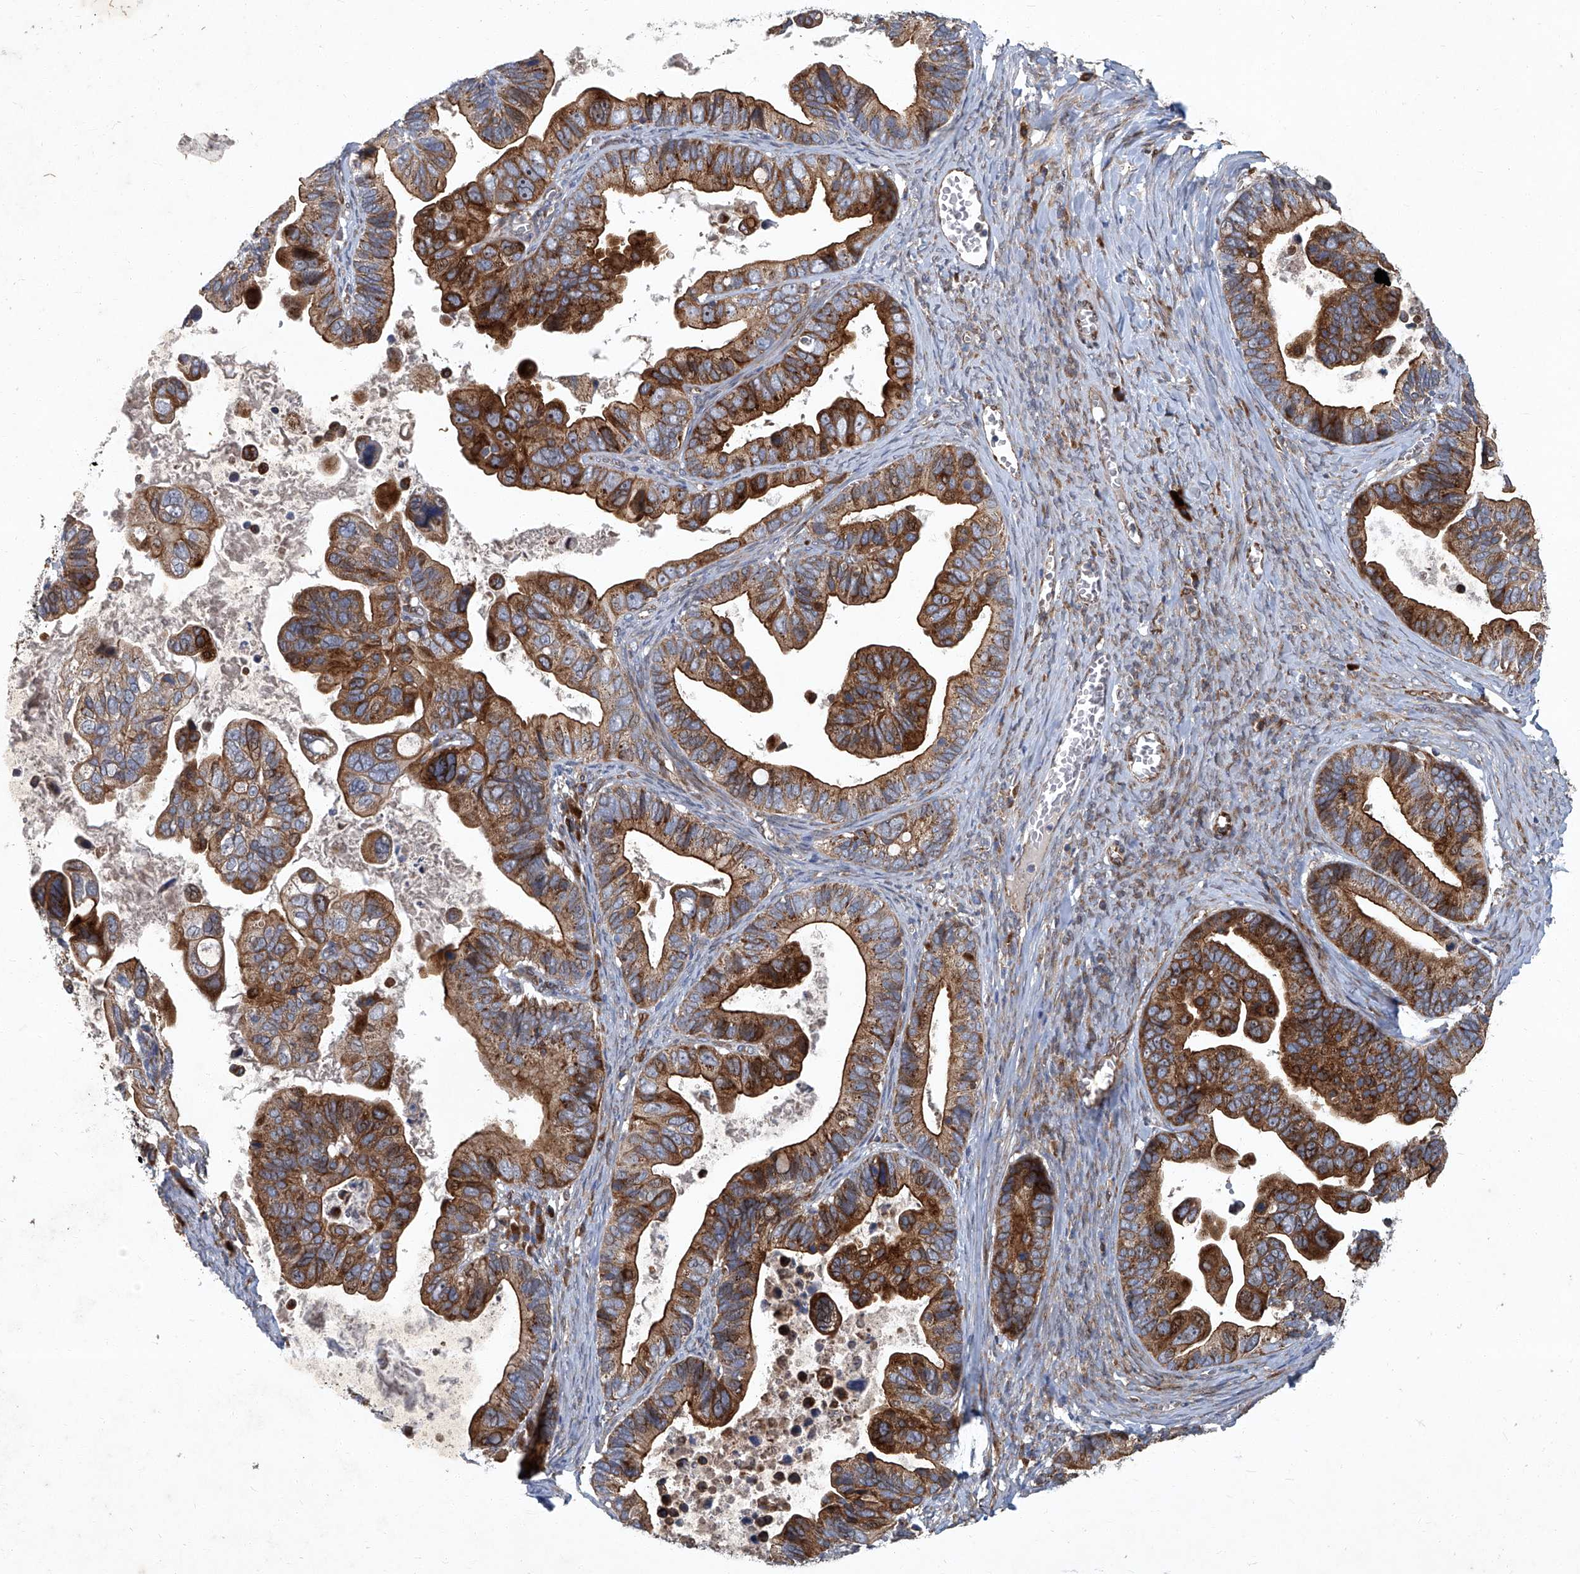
{"staining": {"intensity": "strong", "quantity": ">75%", "location": "cytoplasmic/membranous"}, "tissue": "ovarian cancer", "cell_type": "Tumor cells", "image_type": "cancer", "snomed": [{"axis": "morphology", "description": "Cystadenocarcinoma, serous, NOS"}, {"axis": "topography", "description": "Ovary"}], "caption": "Human ovarian cancer stained for a protein (brown) displays strong cytoplasmic/membranous positive positivity in about >75% of tumor cells.", "gene": "GPR132", "patient": {"sex": "female", "age": 56}}